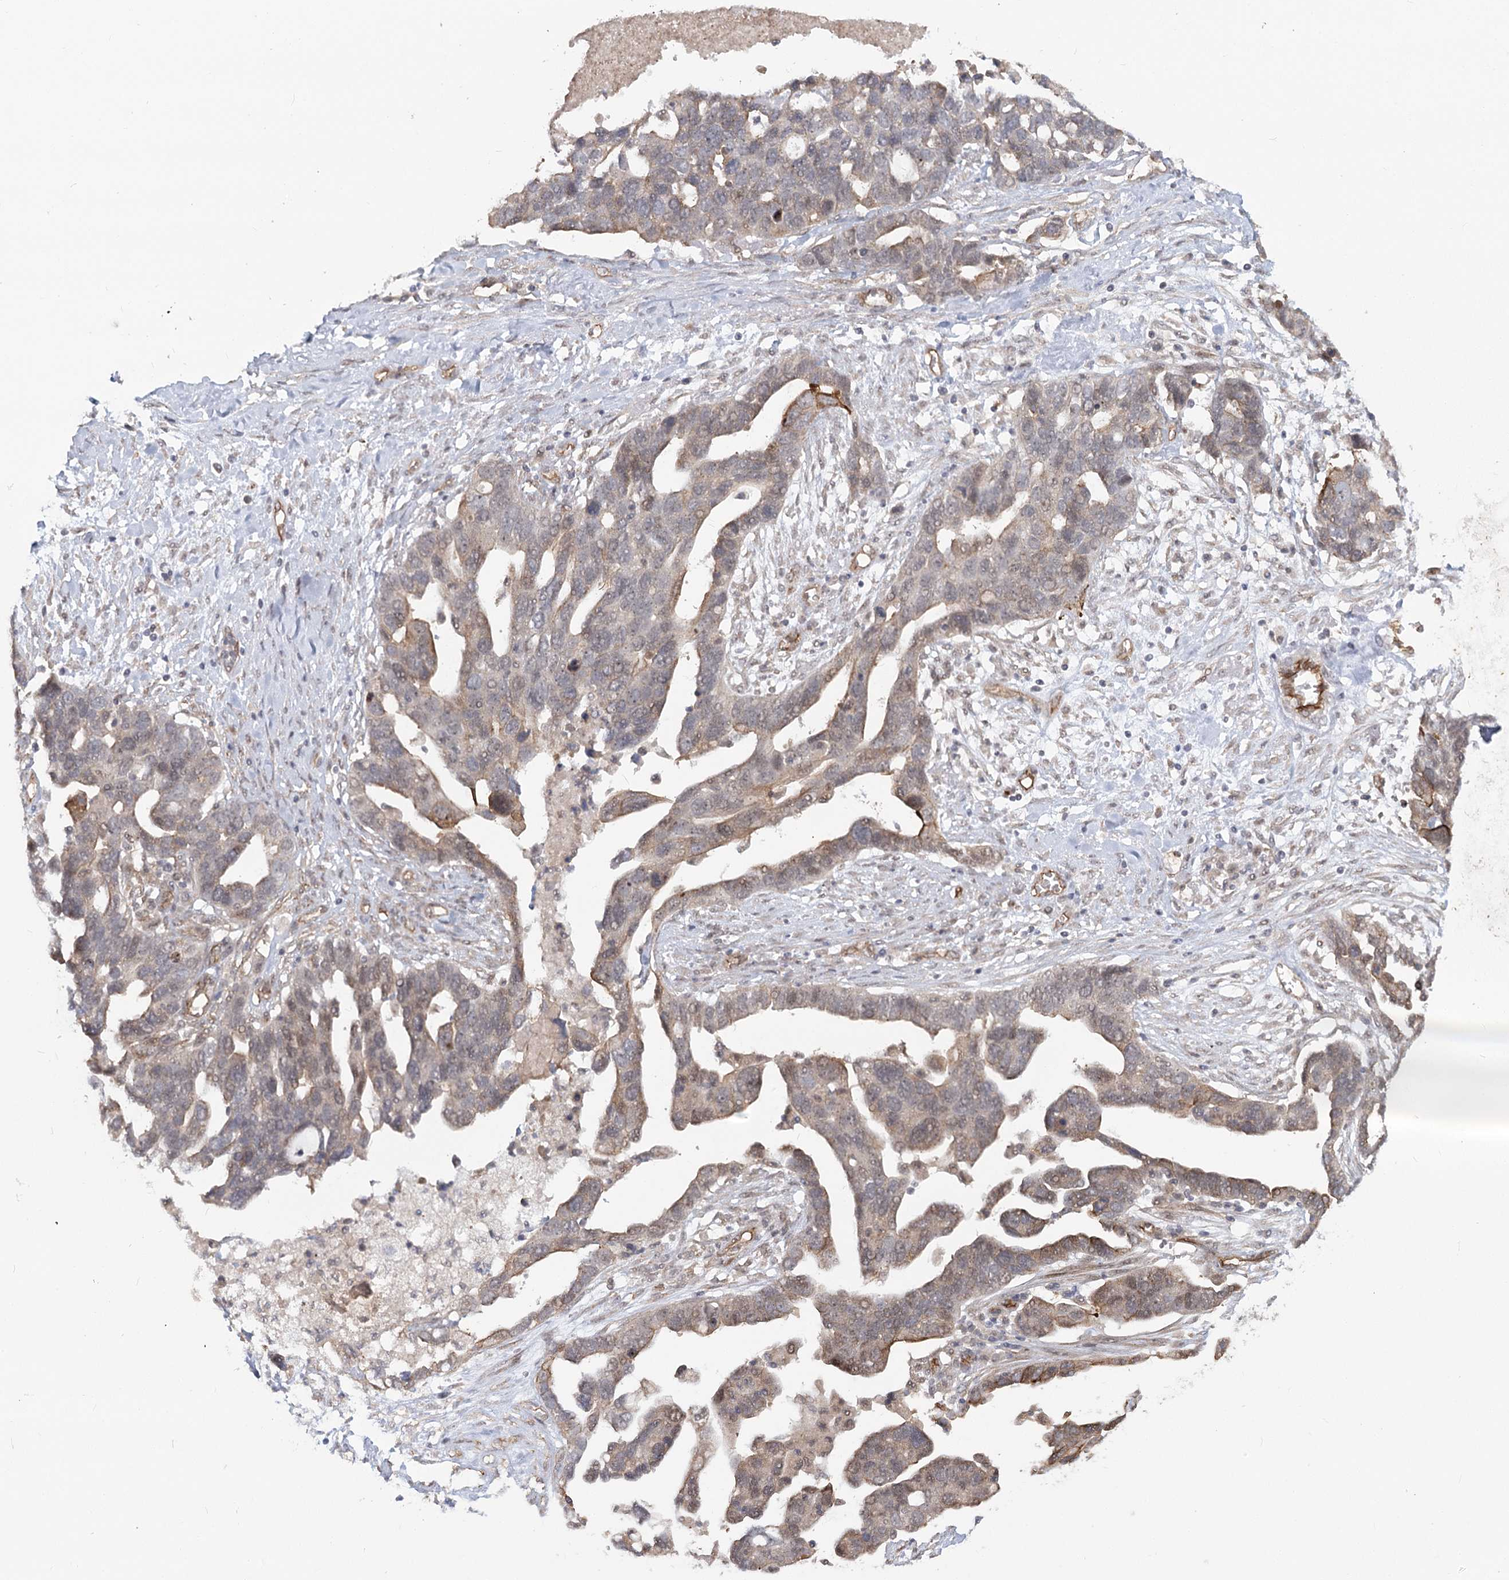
{"staining": {"intensity": "weak", "quantity": ">75%", "location": "cytoplasmic/membranous"}, "tissue": "ovarian cancer", "cell_type": "Tumor cells", "image_type": "cancer", "snomed": [{"axis": "morphology", "description": "Cystadenocarcinoma, serous, NOS"}, {"axis": "topography", "description": "Ovary"}], "caption": "Protein expression analysis of human ovarian cancer reveals weak cytoplasmic/membranous positivity in about >75% of tumor cells.", "gene": "RPP14", "patient": {"sex": "female", "age": 54}}